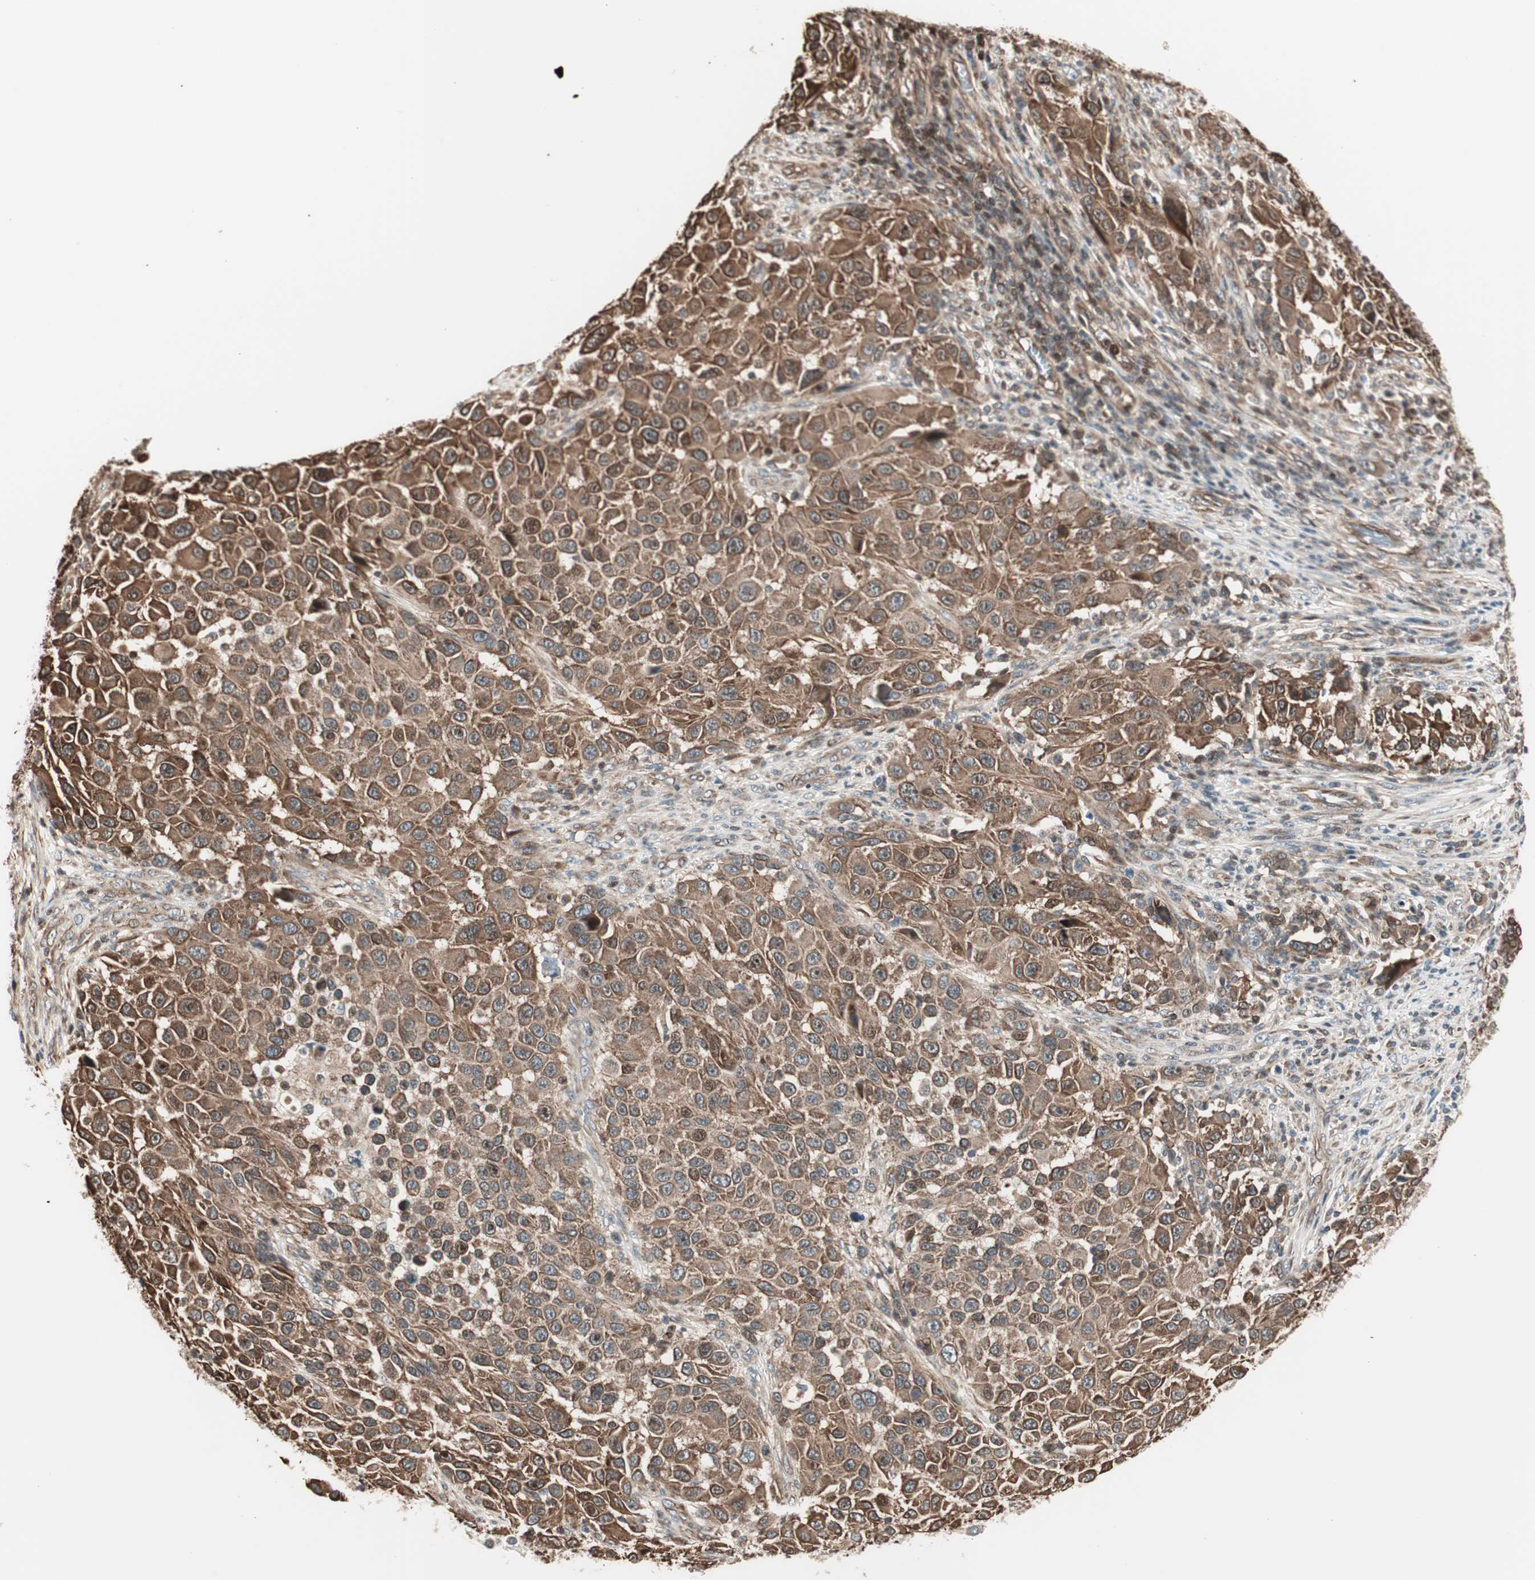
{"staining": {"intensity": "moderate", "quantity": ">75%", "location": "cytoplasmic/membranous"}, "tissue": "melanoma", "cell_type": "Tumor cells", "image_type": "cancer", "snomed": [{"axis": "morphology", "description": "Malignant melanoma, Metastatic site"}, {"axis": "topography", "description": "Lymph node"}], "caption": "Immunohistochemical staining of melanoma displays medium levels of moderate cytoplasmic/membranous positivity in about >75% of tumor cells.", "gene": "MAD2L2", "patient": {"sex": "male", "age": 61}}